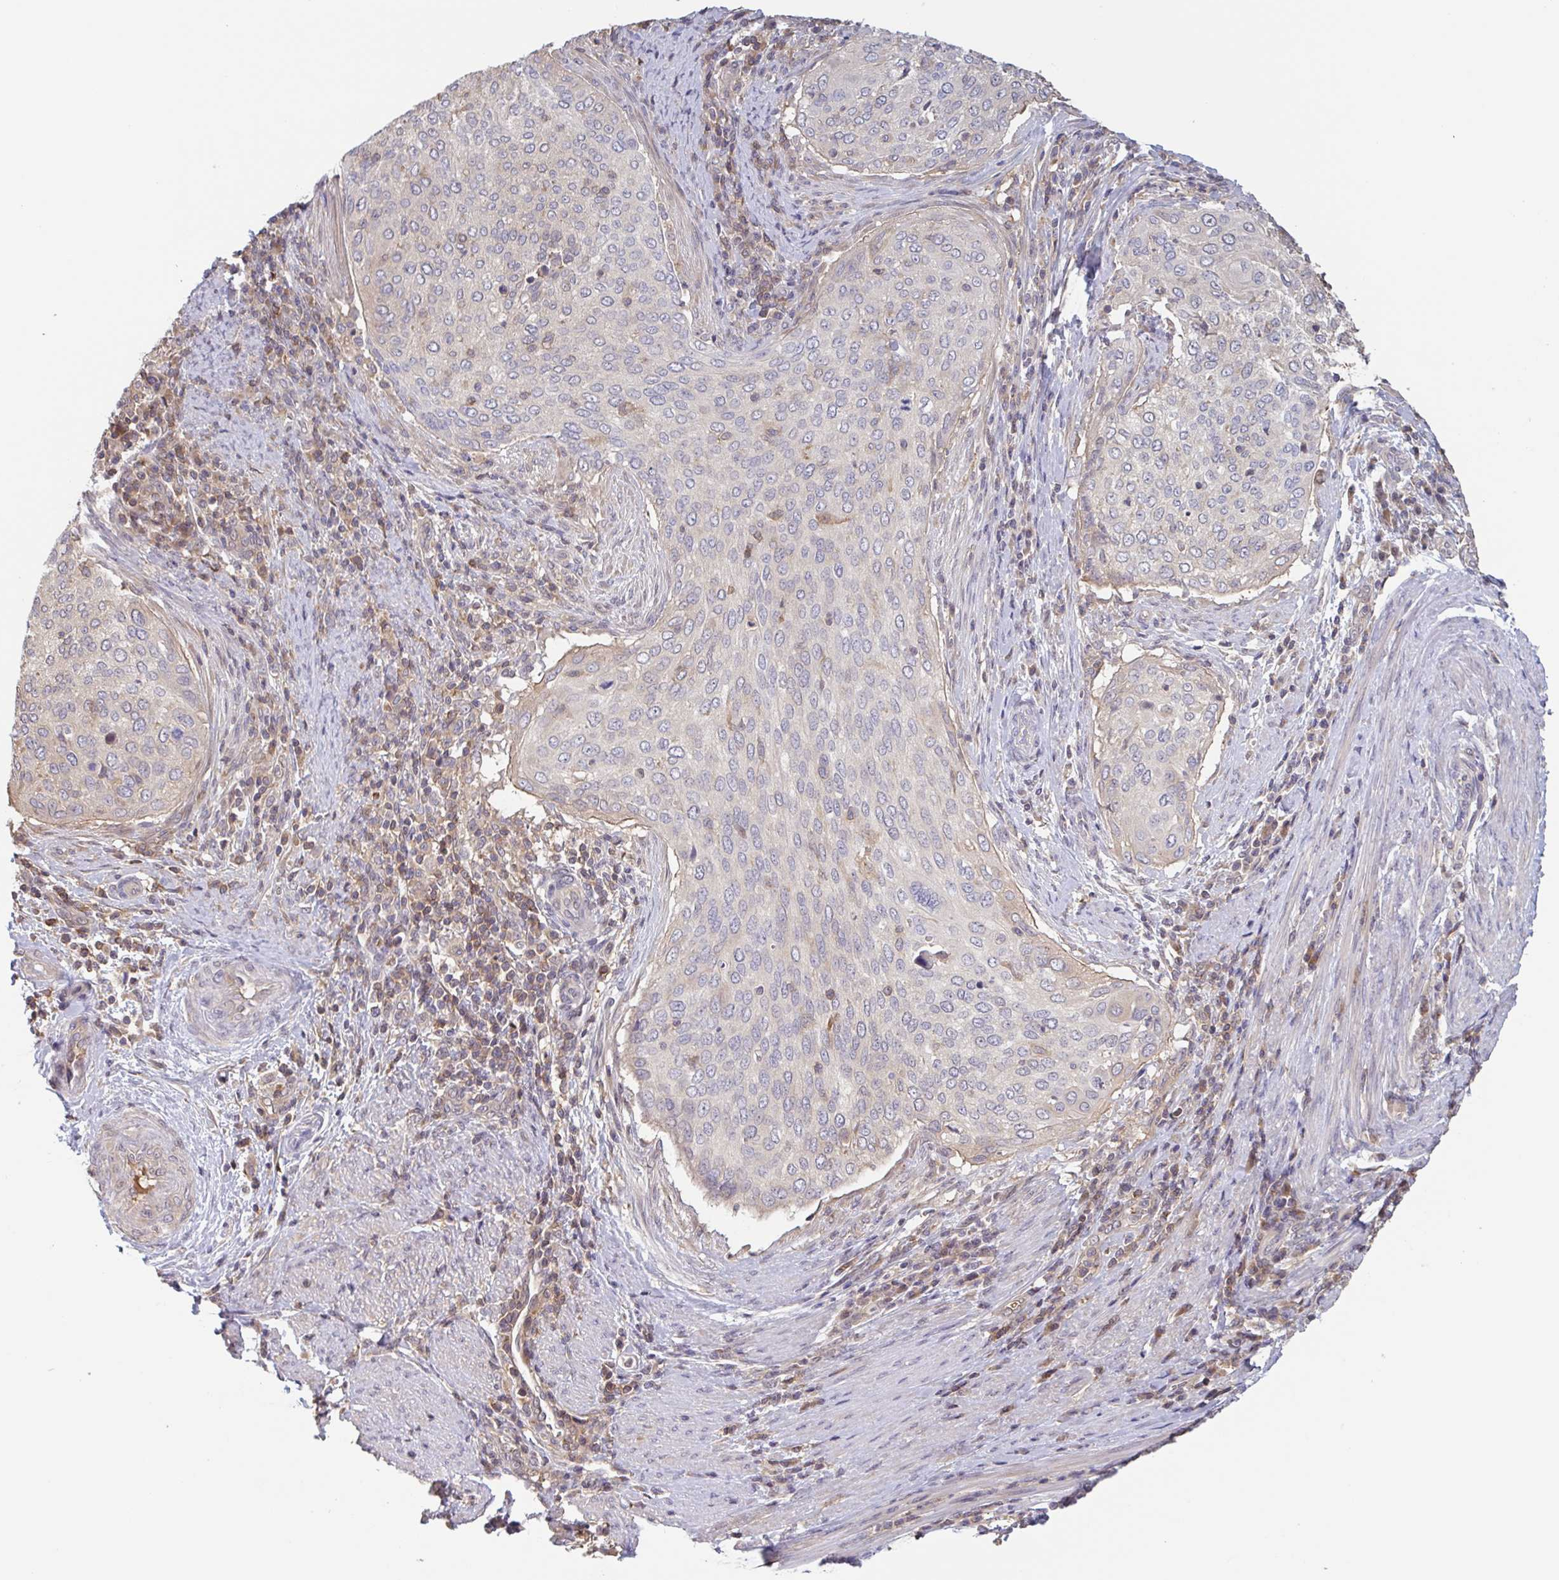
{"staining": {"intensity": "negative", "quantity": "none", "location": "none"}, "tissue": "cervical cancer", "cell_type": "Tumor cells", "image_type": "cancer", "snomed": [{"axis": "morphology", "description": "Squamous cell carcinoma, NOS"}, {"axis": "topography", "description": "Cervix"}], "caption": "Immunohistochemistry histopathology image of squamous cell carcinoma (cervical) stained for a protein (brown), which reveals no staining in tumor cells.", "gene": "OTOP2", "patient": {"sex": "female", "age": 38}}